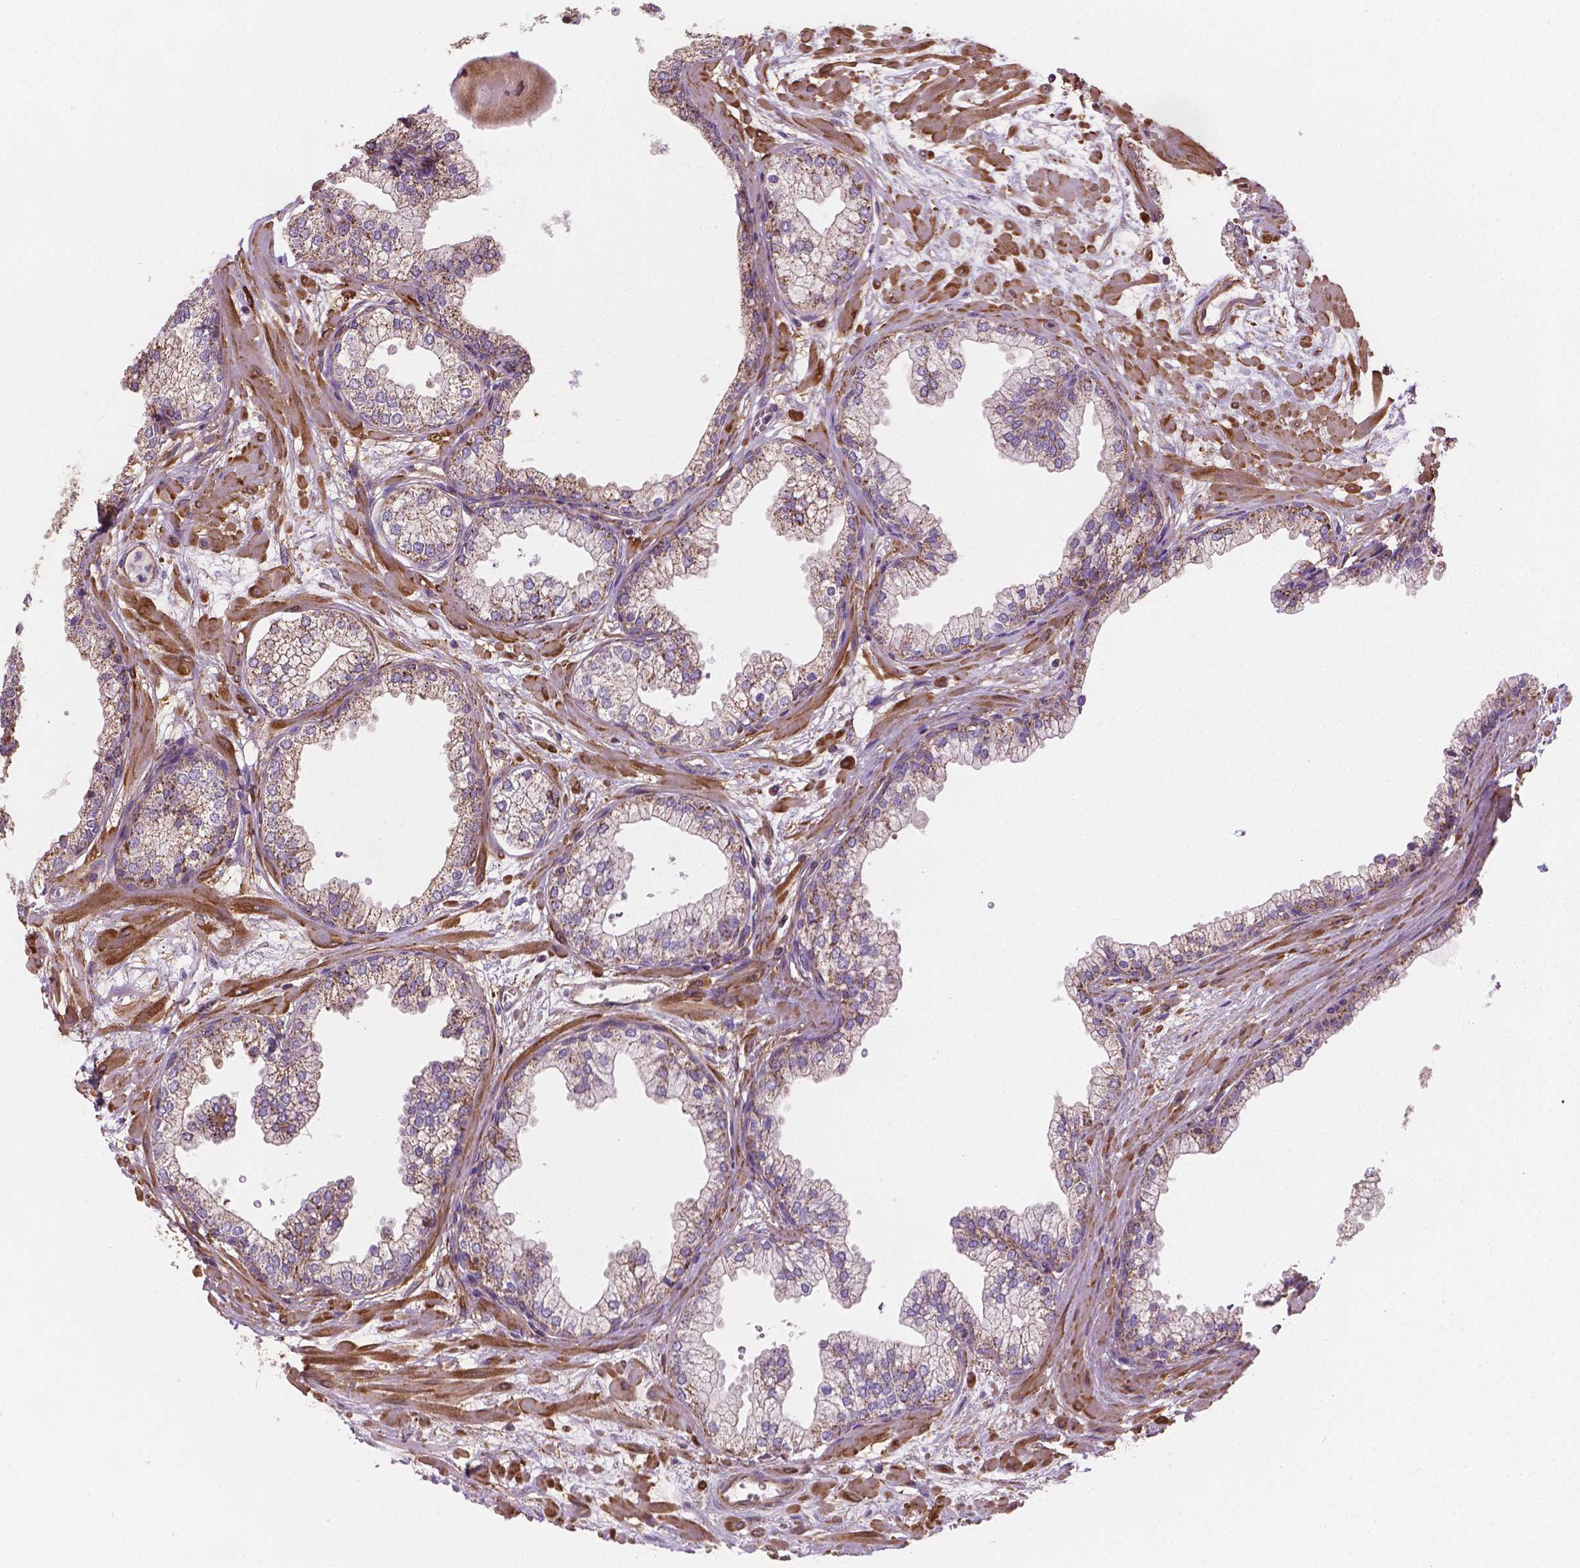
{"staining": {"intensity": "moderate", "quantity": "<25%", "location": "cytoplasmic/membranous,nuclear"}, "tissue": "prostate", "cell_type": "Glandular cells", "image_type": "normal", "snomed": [{"axis": "morphology", "description": "Normal tissue, NOS"}, {"axis": "topography", "description": "Prostate"}, {"axis": "topography", "description": "Peripheral nerve tissue"}], "caption": "Glandular cells demonstrate low levels of moderate cytoplasmic/membranous,nuclear positivity in about <25% of cells in unremarkable human prostate. Nuclei are stained in blue.", "gene": "TCAF1", "patient": {"sex": "male", "age": 61}}